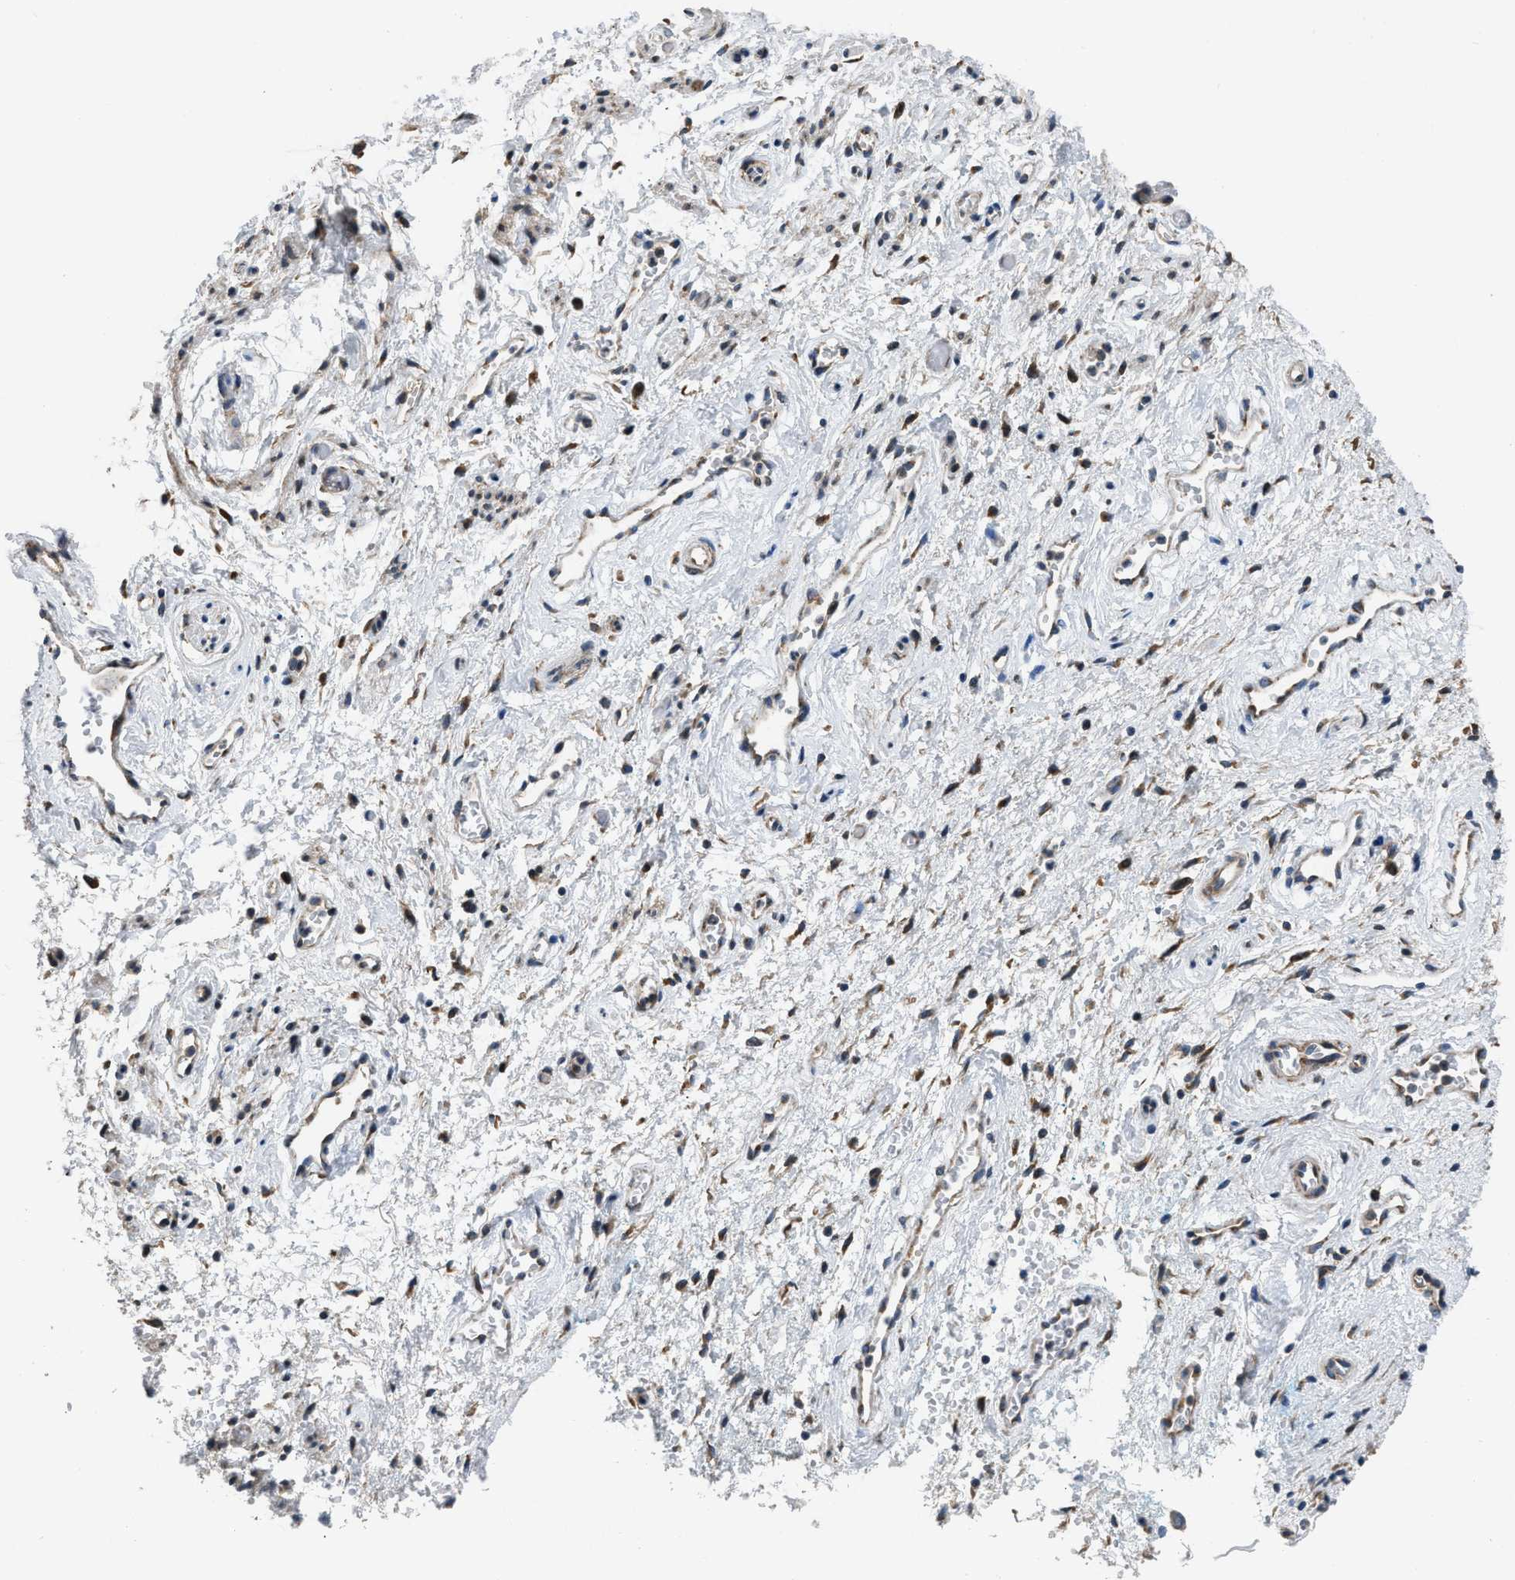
{"staining": {"intensity": "moderate", "quantity": ">75%", "location": "cytoplasmic/membranous,nuclear"}, "tissue": "vagina", "cell_type": "Squamous epithelial cells", "image_type": "normal", "snomed": [{"axis": "morphology", "description": "Normal tissue, NOS"}, {"axis": "topography", "description": "Vagina"}], "caption": "Vagina stained with a brown dye exhibits moderate cytoplasmic/membranous,nuclear positive positivity in approximately >75% of squamous epithelial cells.", "gene": "TMEM150A", "patient": {"sex": "female", "age": 34}}